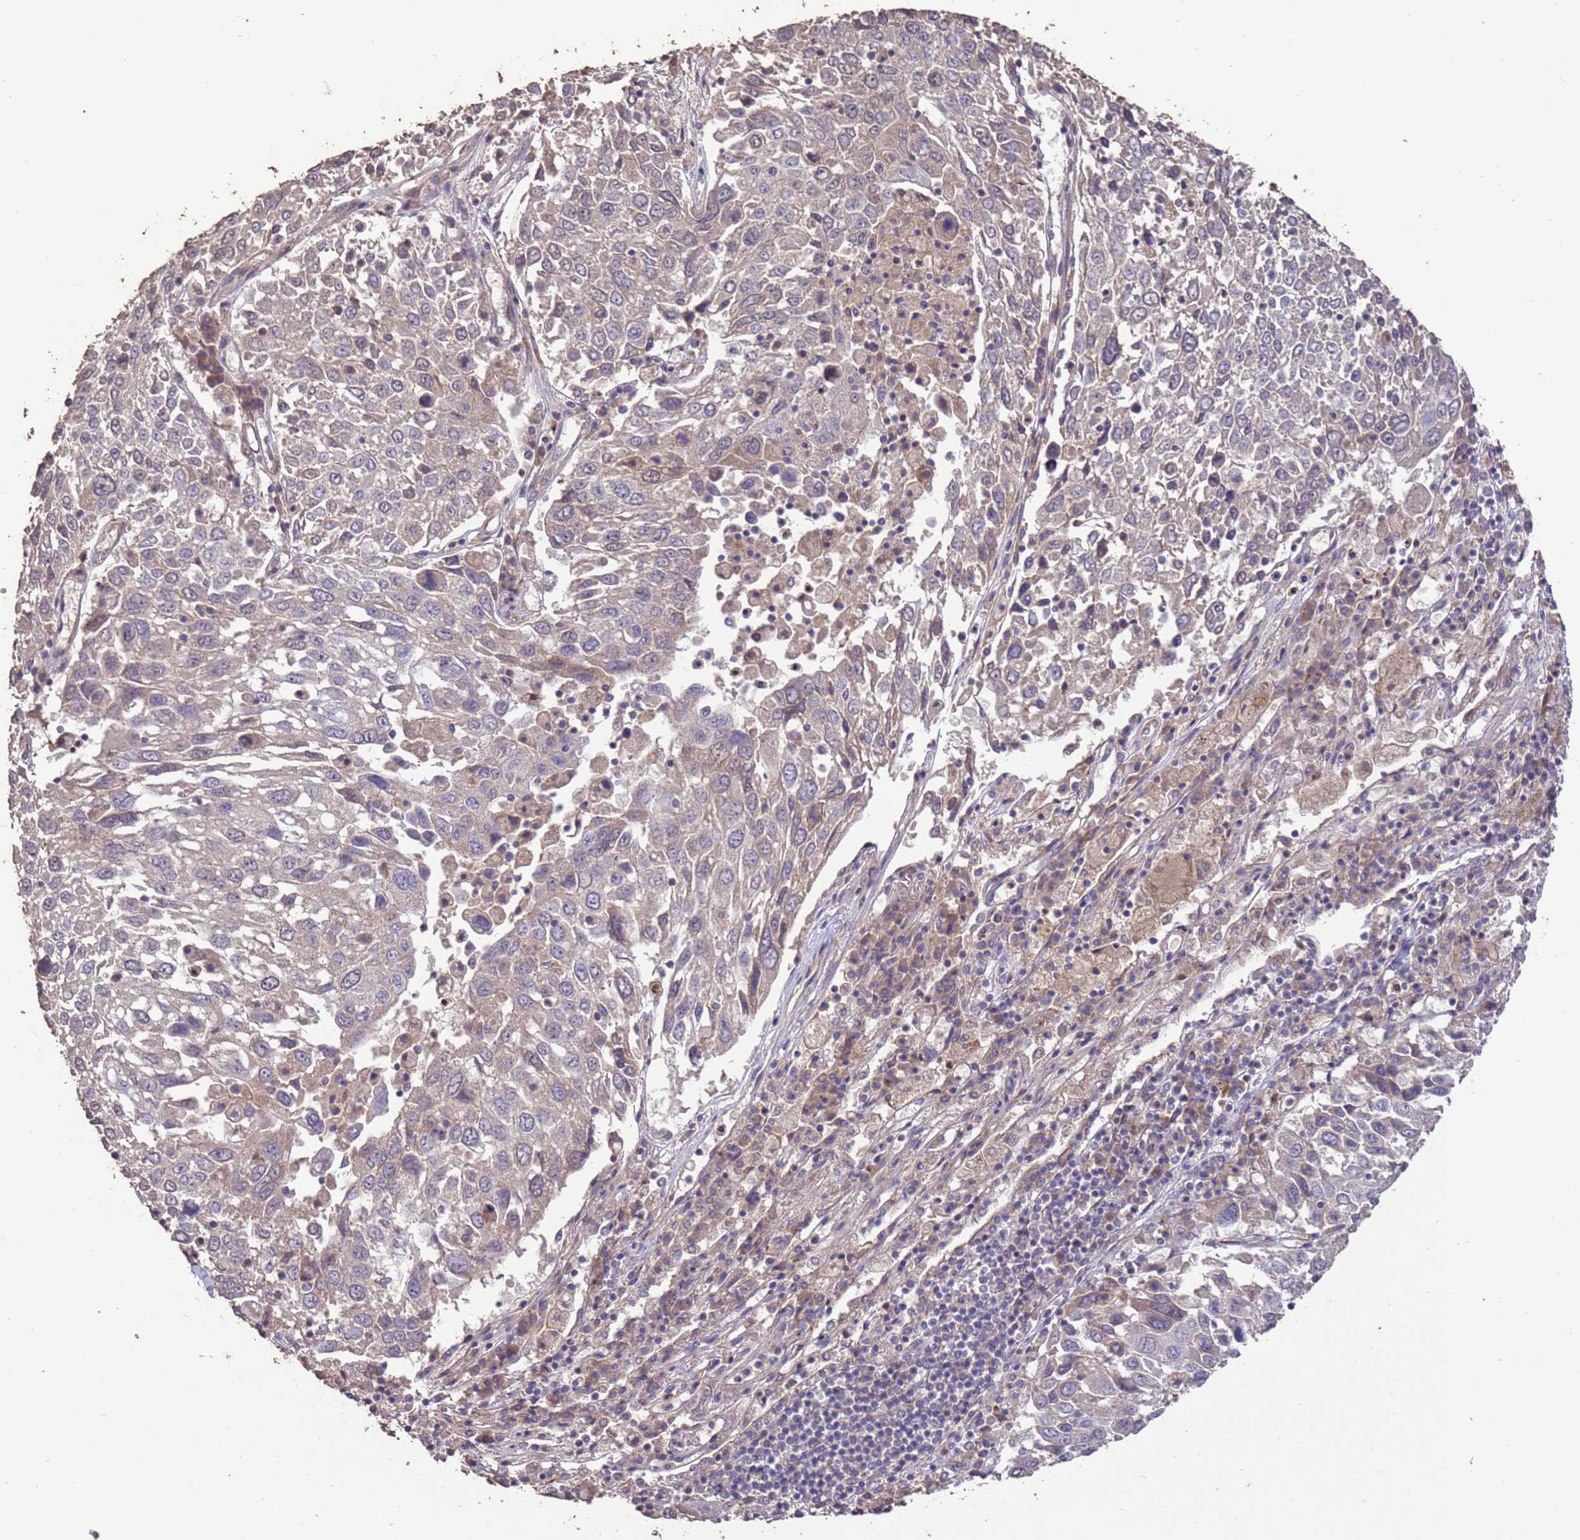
{"staining": {"intensity": "weak", "quantity": "<25%", "location": "cytoplasmic/membranous"}, "tissue": "lung cancer", "cell_type": "Tumor cells", "image_type": "cancer", "snomed": [{"axis": "morphology", "description": "Squamous cell carcinoma, NOS"}, {"axis": "topography", "description": "Lung"}], "caption": "Tumor cells are negative for brown protein staining in lung cancer. Nuclei are stained in blue.", "gene": "SLC9B2", "patient": {"sex": "male", "age": 65}}